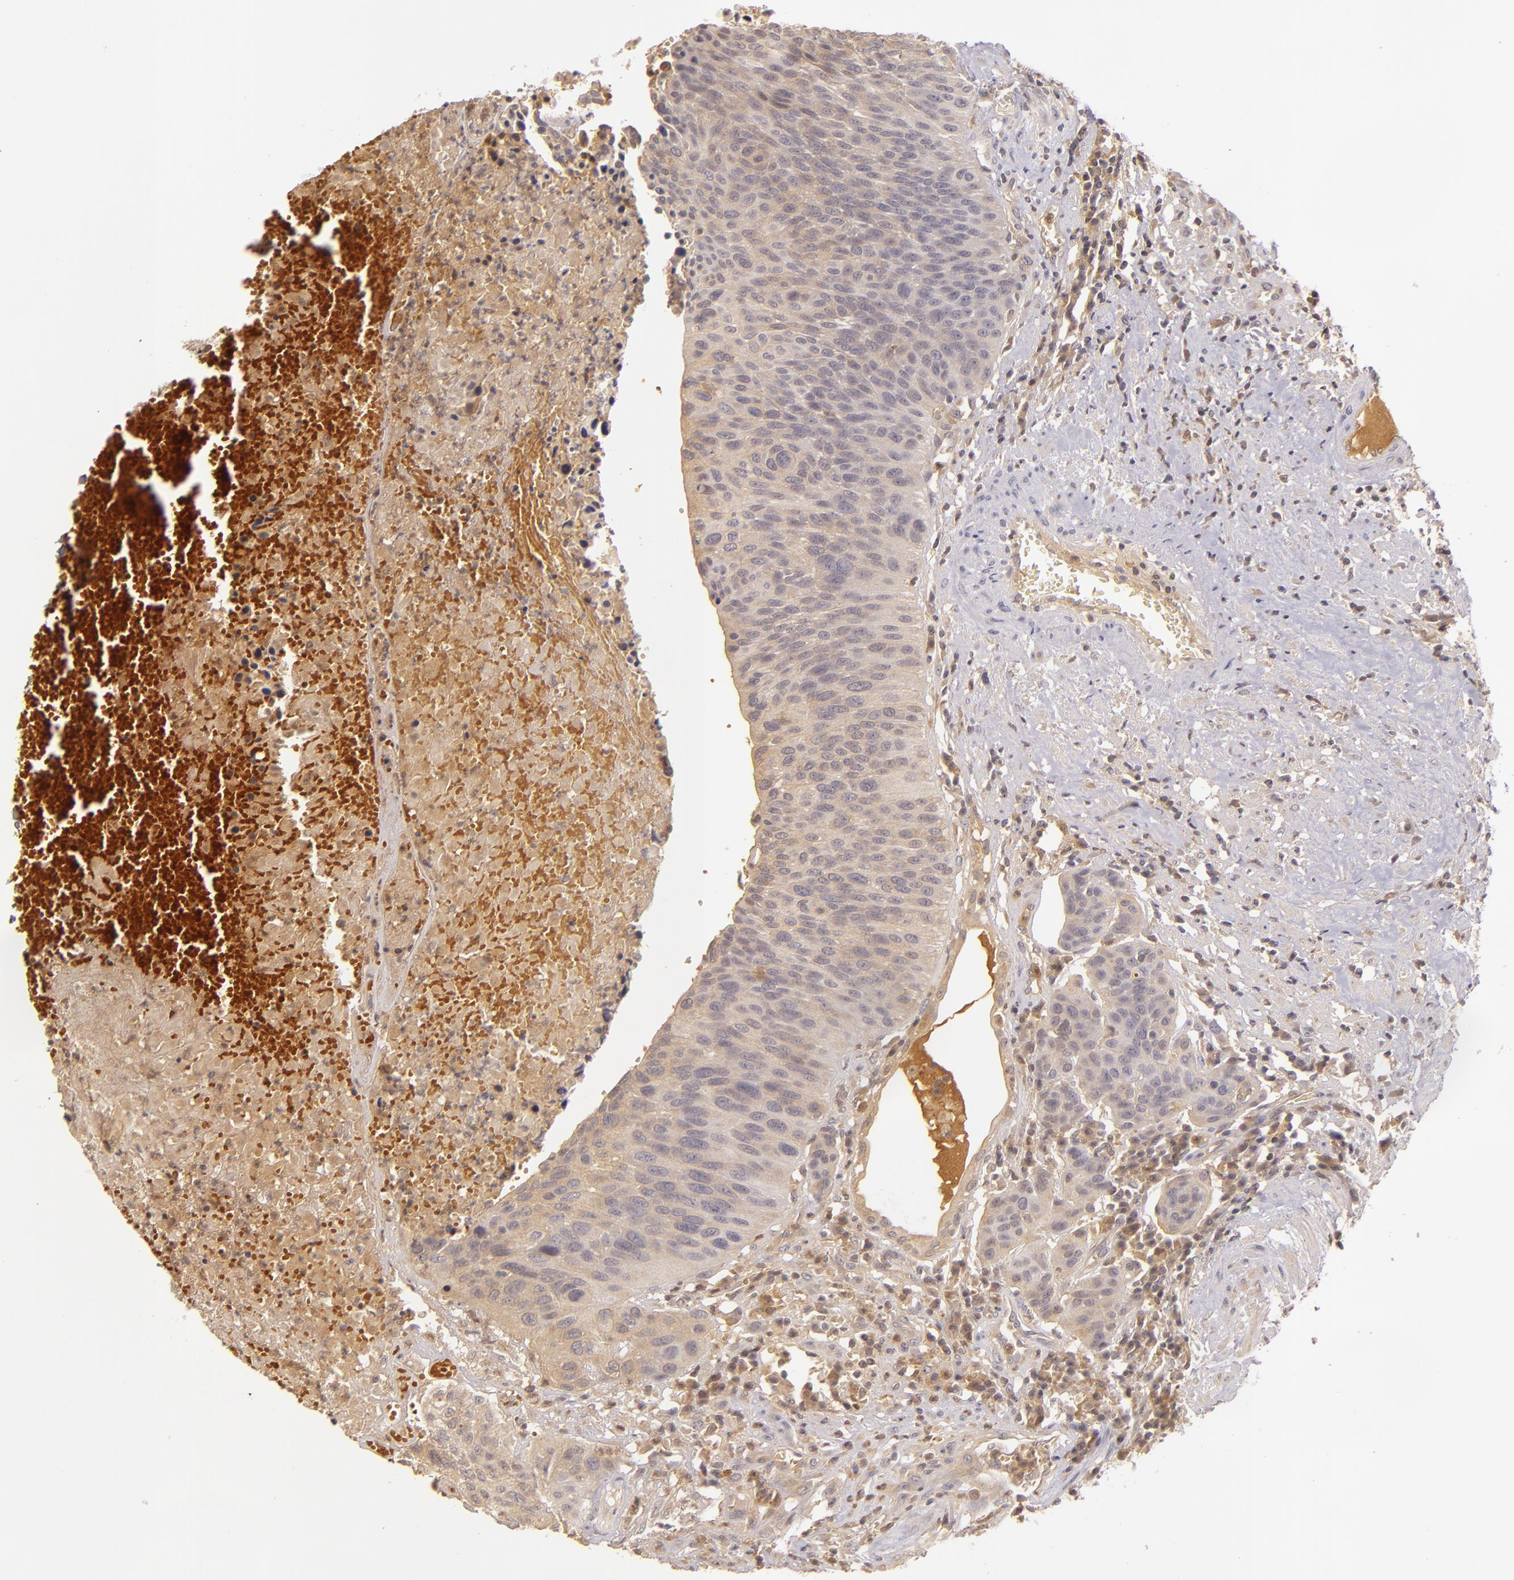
{"staining": {"intensity": "weak", "quantity": ">75%", "location": "cytoplasmic/membranous"}, "tissue": "urothelial cancer", "cell_type": "Tumor cells", "image_type": "cancer", "snomed": [{"axis": "morphology", "description": "Urothelial carcinoma, High grade"}, {"axis": "topography", "description": "Urinary bladder"}], "caption": "A micrograph of human high-grade urothelial carcinoma stained for a protein demonstrates weak cytoplasmic/membranous brown staining in tumor cells.", "gene": "LRG1", "patient": {"sex": "male", "age": 66}}